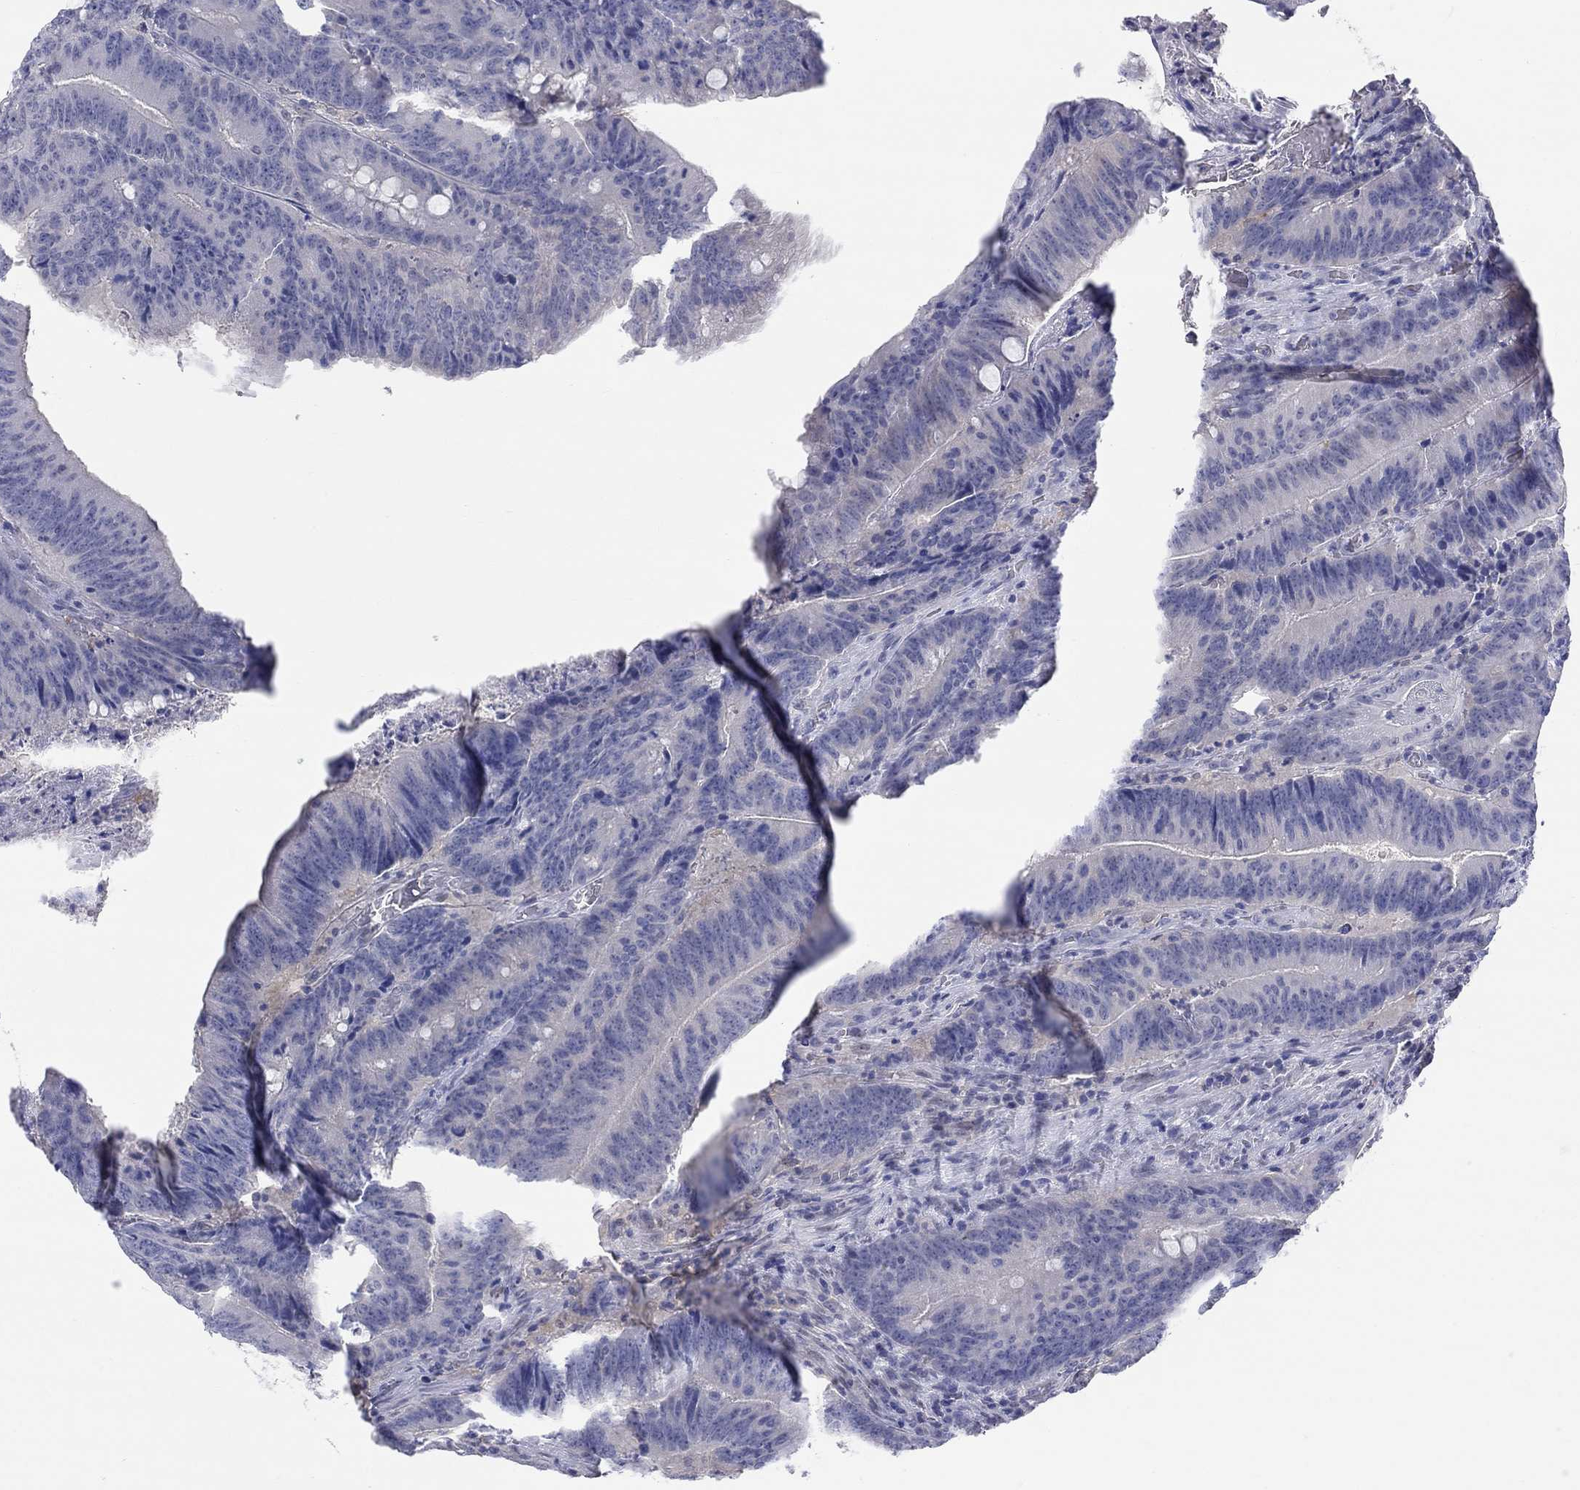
{"staining": {"intensity": "negative", "quantity": "none", "location": "none"}, "tissue": "colorectal cancer", "cell_type": "Tumor cells", "image_type": "cancer", "snomed": [{"axis": "morphology", "description": "Adenocarcinoma, NOS"}, {"axis": "topography", "description": "Colon"}], "caption": "Photomicrograph shows no protein expression in tumor cells of colorectal cancer (adenocarcinoma) tissue.", "gene": "EGFLAM", "patient": {"sex": "female", "age": 87}}